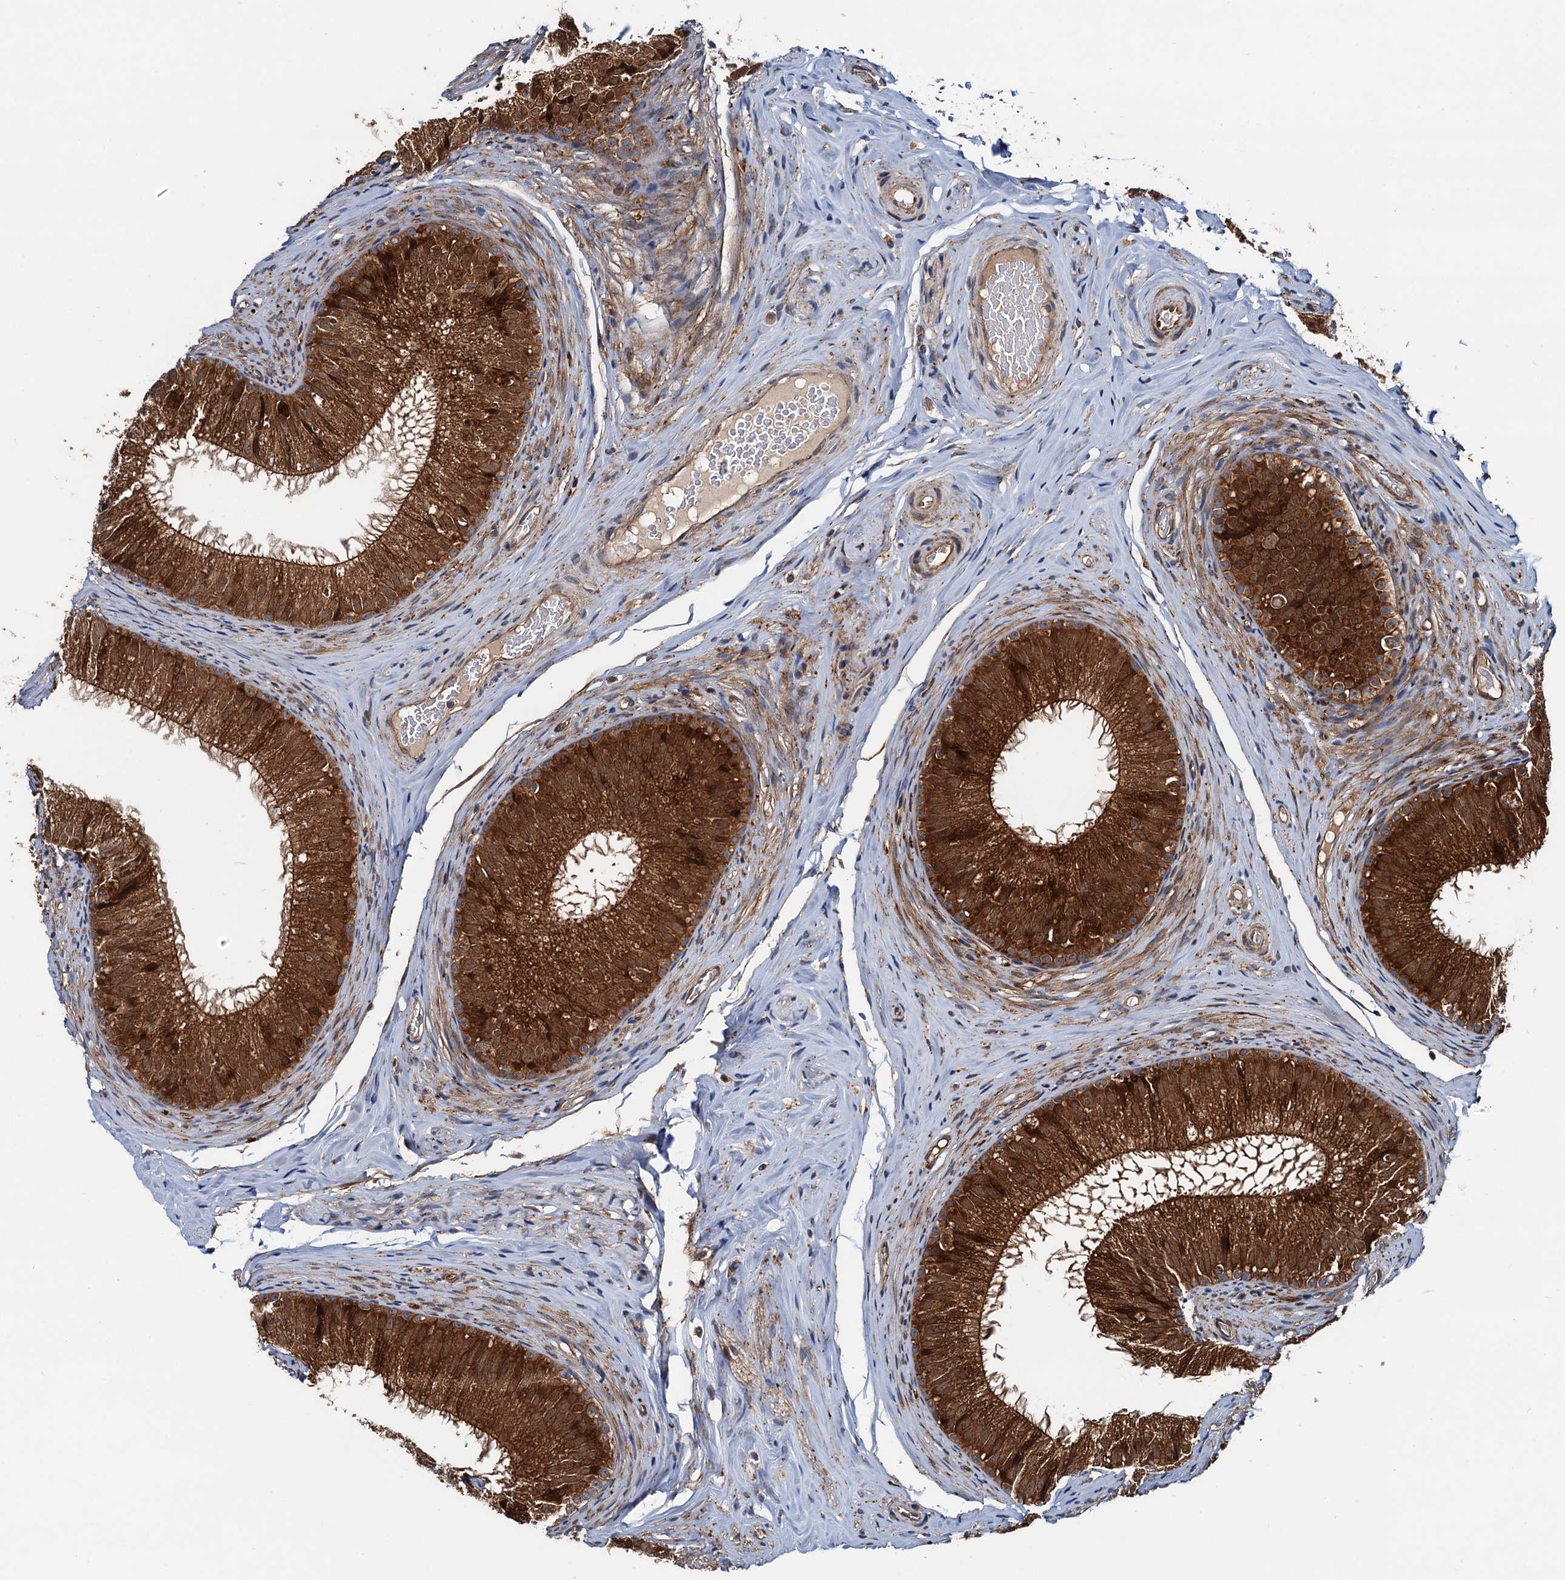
{"staining": {"intensity": "strong", "quantity": ">75%", "location": "cytoplasmic/membranous,nuclear"}, "tissue": "epididymis", "cell_type": "Glandular cells", "image_type": "normal", "snomed": [{"axis": "morphology", "description": "Normal tissue, NOS"}, {"axis": "topography", "description": "Epididymis"}], "caption": "Immunohistochemical staining of unremarkable human epididymis reveals high levels of strong cytoplasmic/membranous,nuclear positivity in approximately >75% of glandular cells. The staining was performed using DAB to visualize the protein expression in brown, while the nuclei were stained in blue with hematoxylin (Magnification: 20x).", "gene": "AAGAB", "patient": {"sex": "male", "age": 34}}